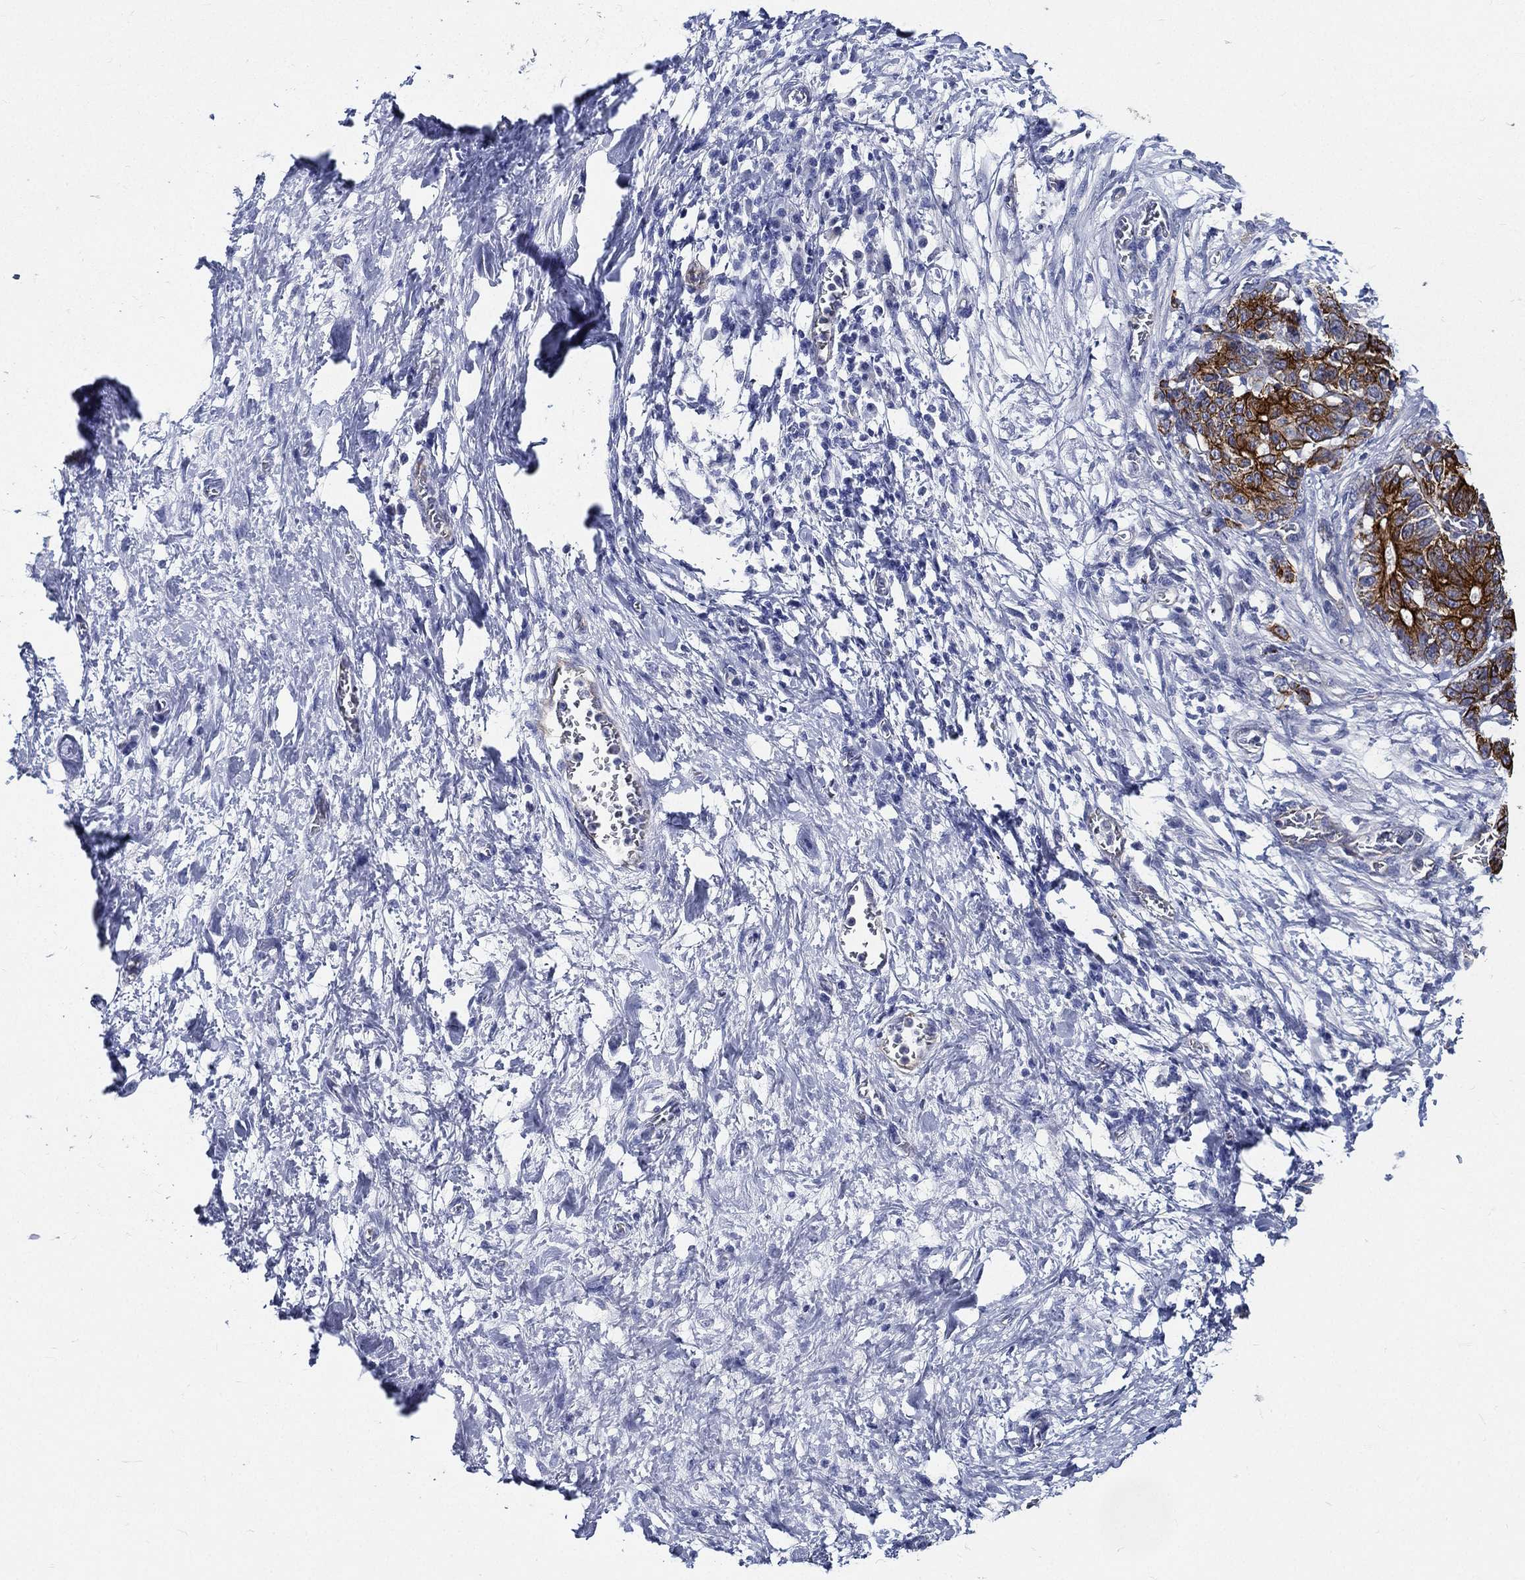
{"staining": {"intensity": "moderate", "quantity": ">75%", "location": "cytoplasmic/membranous"}, "tissue": "stomach cancer", "cell_type": "Tumor cells", "image_type": "cancer", "snomed": [{"axis": "morphology", "description": "Normal tissue, NOS"}, {"axis": "morphology", "description": "Adenocarcinoma, NOS"}, {"axis": "topography", "description": "Stomach"}], "caption": "A micrograph showing moderate cytoplasmic/membranous staining in approximately >75% of tumor cells in adenocarcinoma (stomach), as visualized by brown immunohistochemical staining.", "gene": "NEDD9", "patient": {"sex": "female", "age": 64}}